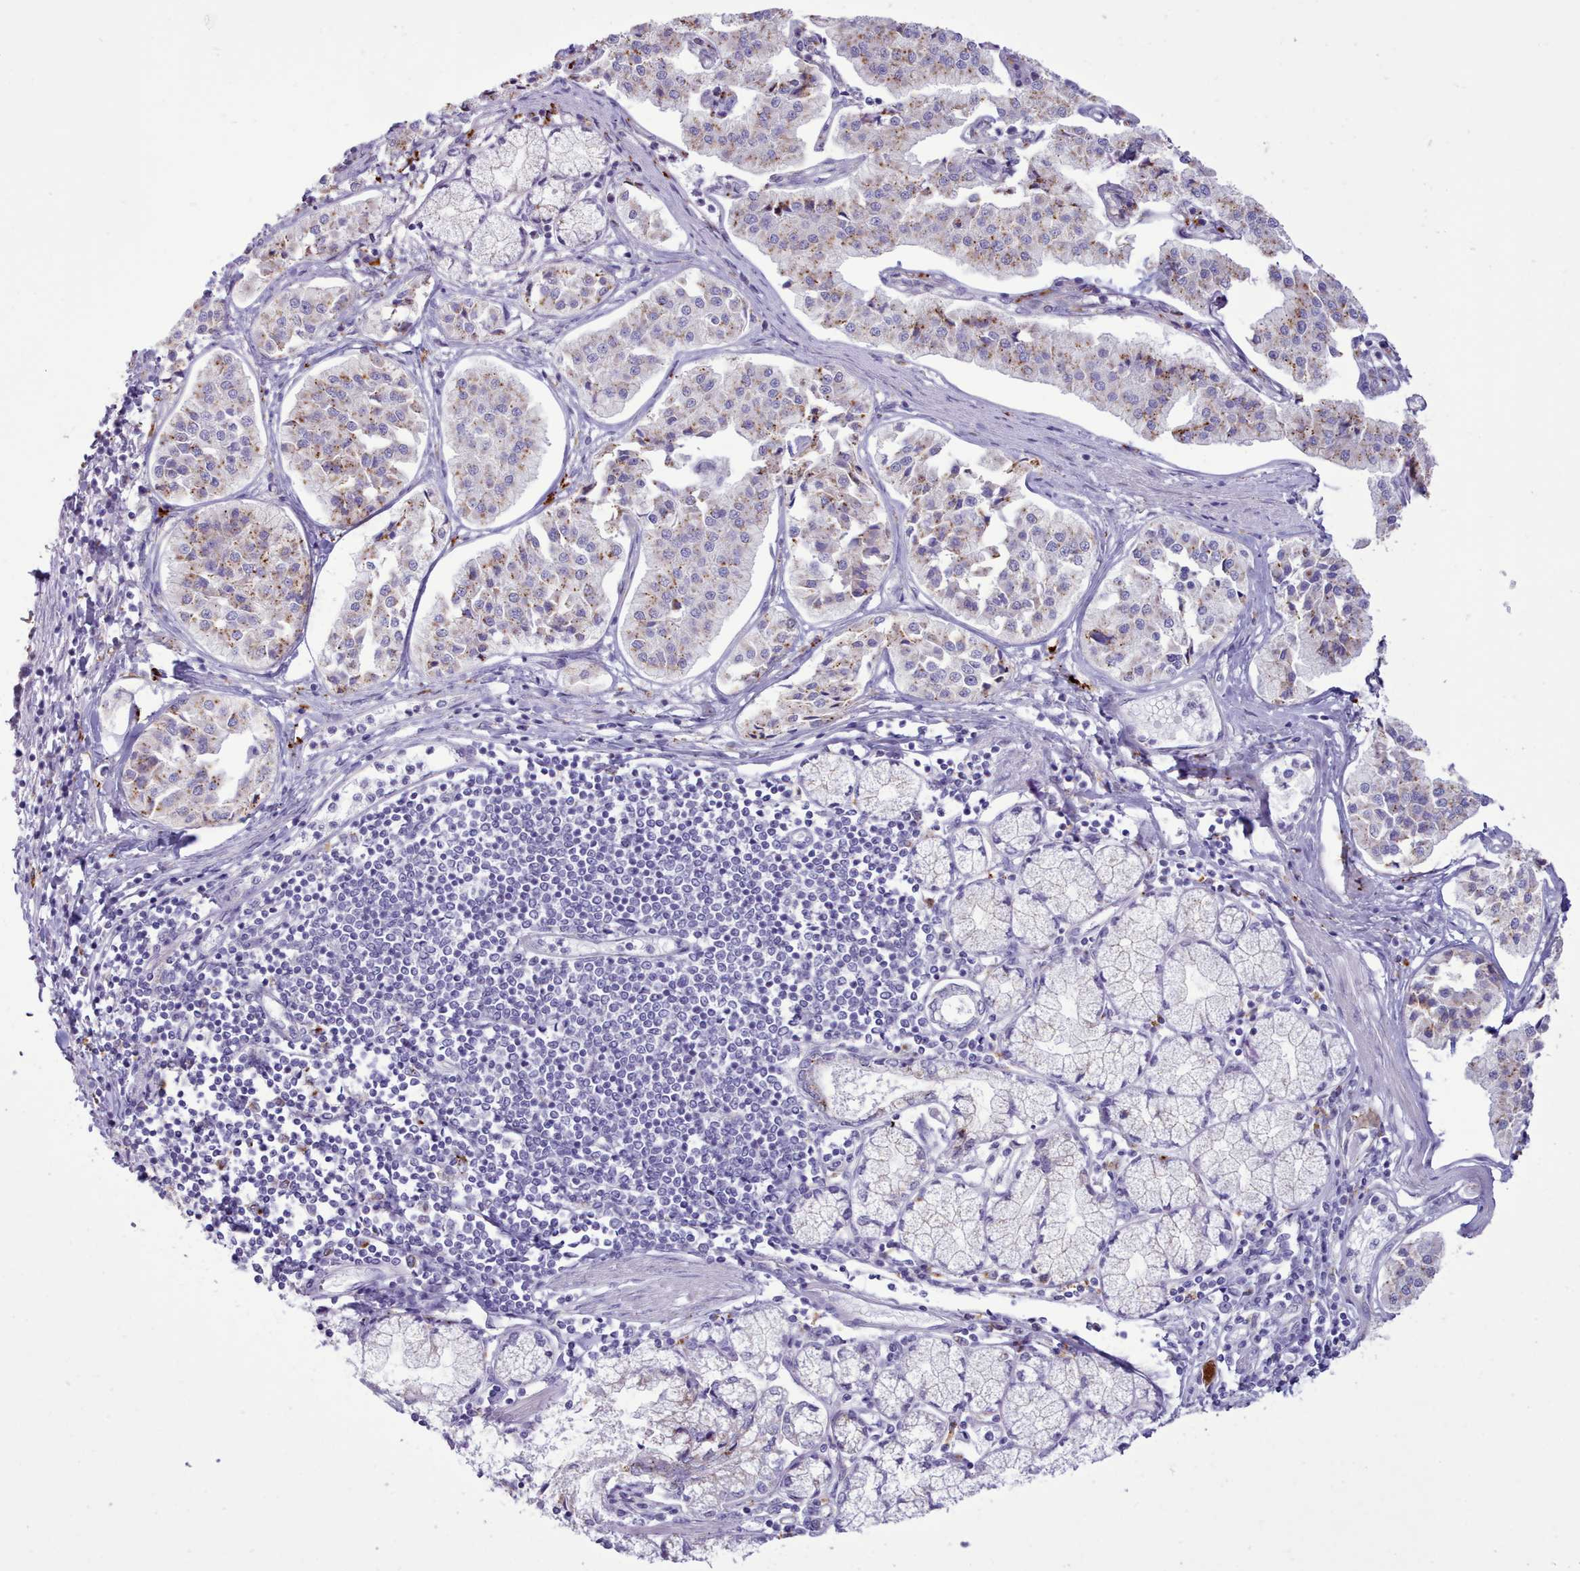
{"staining": {"intensity": "moderate", "quantity": "25%-75%", "location": "cytoplasmic/membranous"}, "tissue": "pancreatic cancer", "cell_type": "Tumor cells", "image_type": "cancer", "snomed": [{"axis": "morphology", "description": "Adenocarcinoma, NOS"}, {"axis": "topography", "description": "Pancreas"}], "caption": "The image exhibits staining of pancreatic cancer (adenocarcinoma), revealing moderate cytoplasmic/membranous protein staining (brown color) within tumor cells.", "gene": "SRD5A1", "patient": {"sex": "female", "age": 50}}